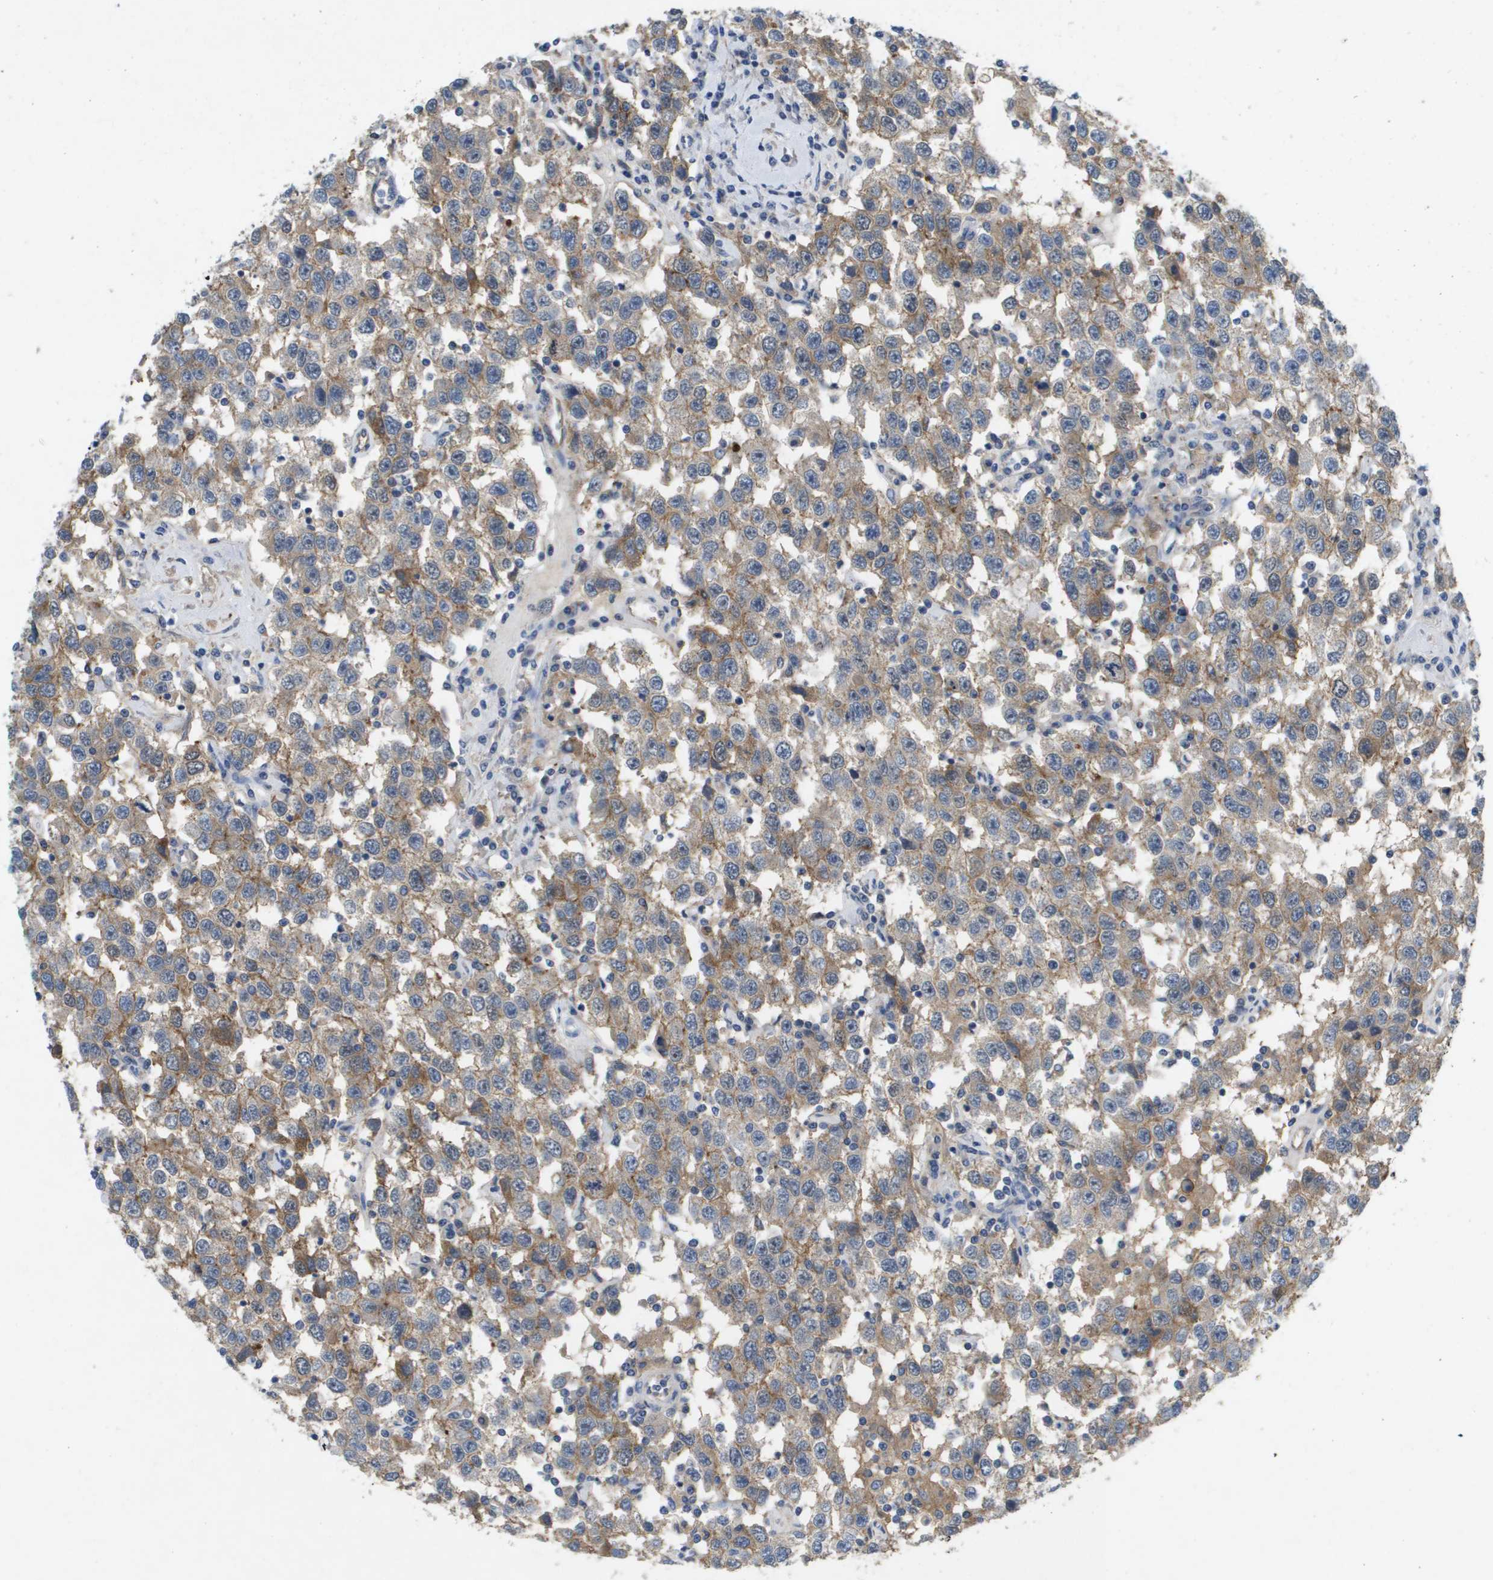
{"staining": {"intensity": "moderate", "quantity": ">75%", "location": "cytoplasmic/membranous"}, "tissue": "testis cancer", "cell_type": "Tumor cells", "image_type": "cancer", "snomed": [{"axis": "morphology", "description": "Seminoma, NOS"}, {"axis": "topography", "description": "Testis"}], "caption": "IHC histopathology image of neoplastic tissue: testis seminoma stained using immunohistochemistry reveals medium levels of moderate protein expression localized specifically in the cytoplasmic/membranous of tumor cells, appearing as a cytoplasmic/membranous brown color.", "gene": "LIPG", "patient": {"sex": "male", "age": 41}}